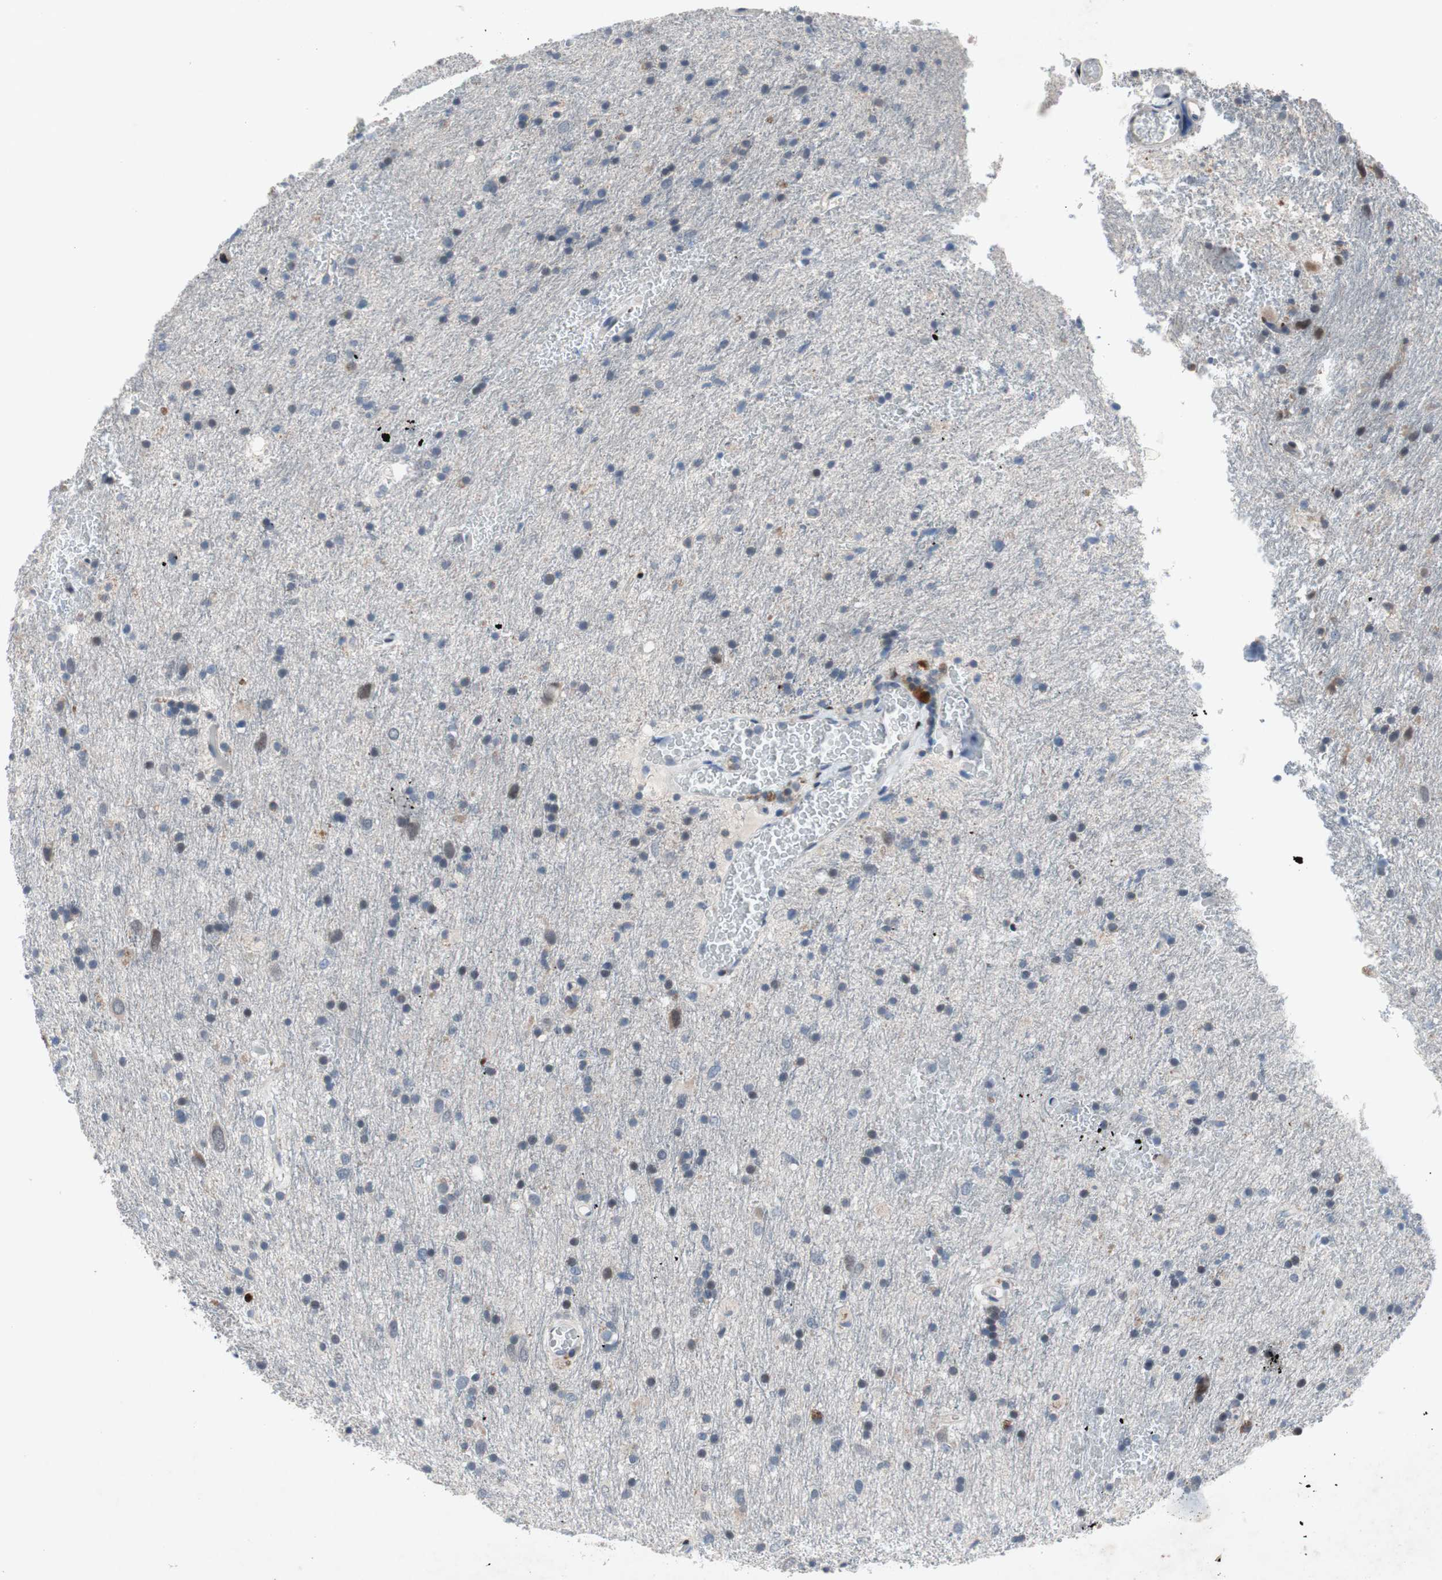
{"staining": {"intensity": "weak", "quantity": "<25%", "location": "nuclear"}, "tissue": "glioma", "cell_type": "Tumor cells", "image_type": "cancer", "snomed": [{"axis": "morphology", "description": "Glioma, malignant, Low grade"}, {"axis": "topography", "description": "Brain"}], "caption": "Immunohistochemistry (IHC) photomicrograph of human glioma stained for a protein (brown), which exhibits no positivity in tumor cells. (Immunohistochemistry (IHC), brightfield microscopy, high magnification).", "gene": "MUTYH", "patient": {"sex": "male", "age": 77}}